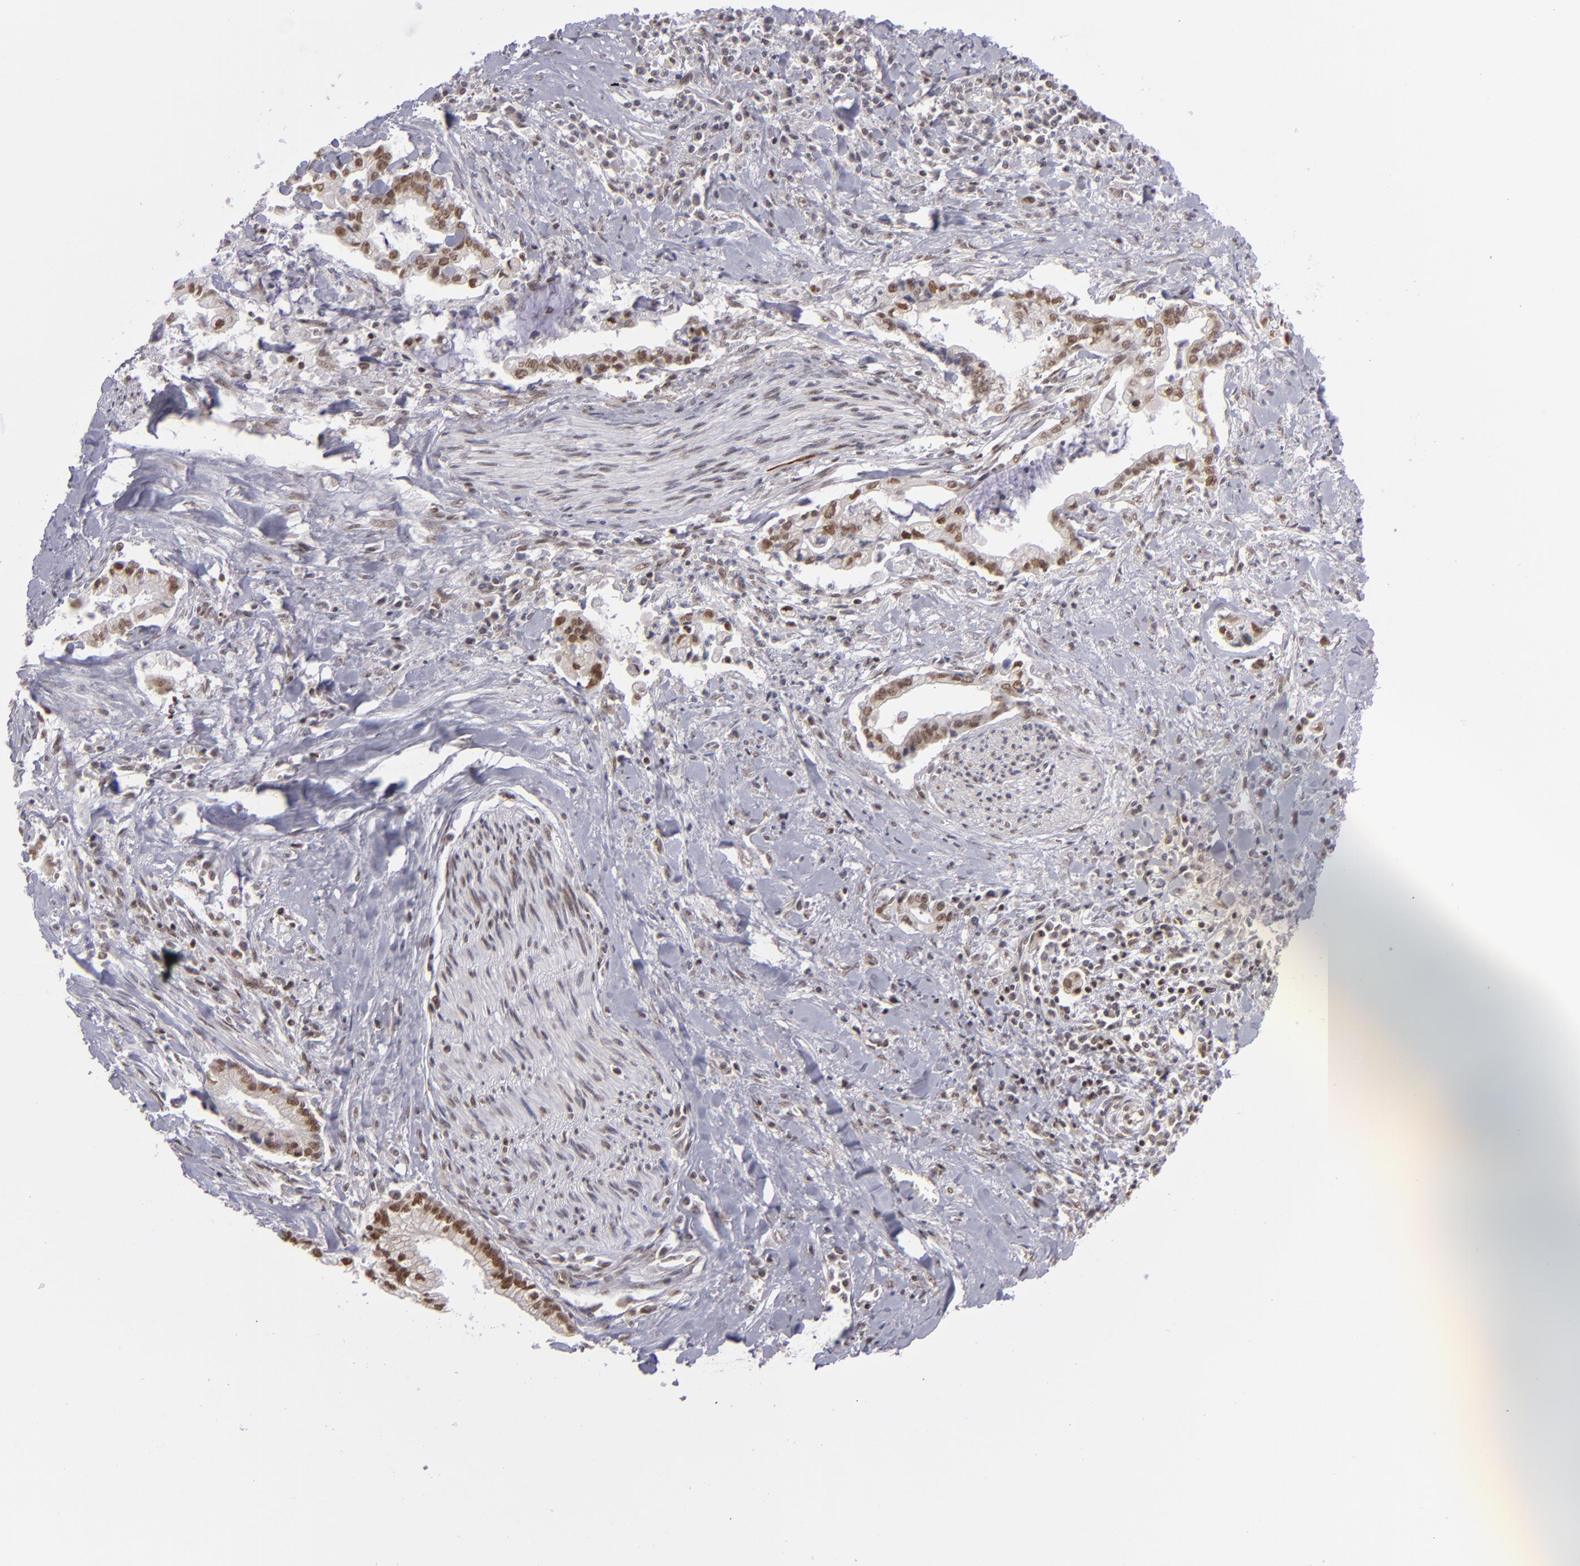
{"staining": {"intensity": "moderate", "quantity": ">75%", "location": "nuclear"}, "tissue": "liver cancer", "cell_type": "Tumor cells", "image_type": "cancer", "snomed": [{"axis": "morphology", "description": "Cholangiocarcinoma"}, {"axis": "topography", "description": "Liver"}], "caption": "The micrograph reveals a brown stain indicating the presence of a protein in the nuclear of tumor cells in cholangiocarcinoma (liver).", "gene": "MLLT3", "patient": {"sex": "male", "age": 57}}